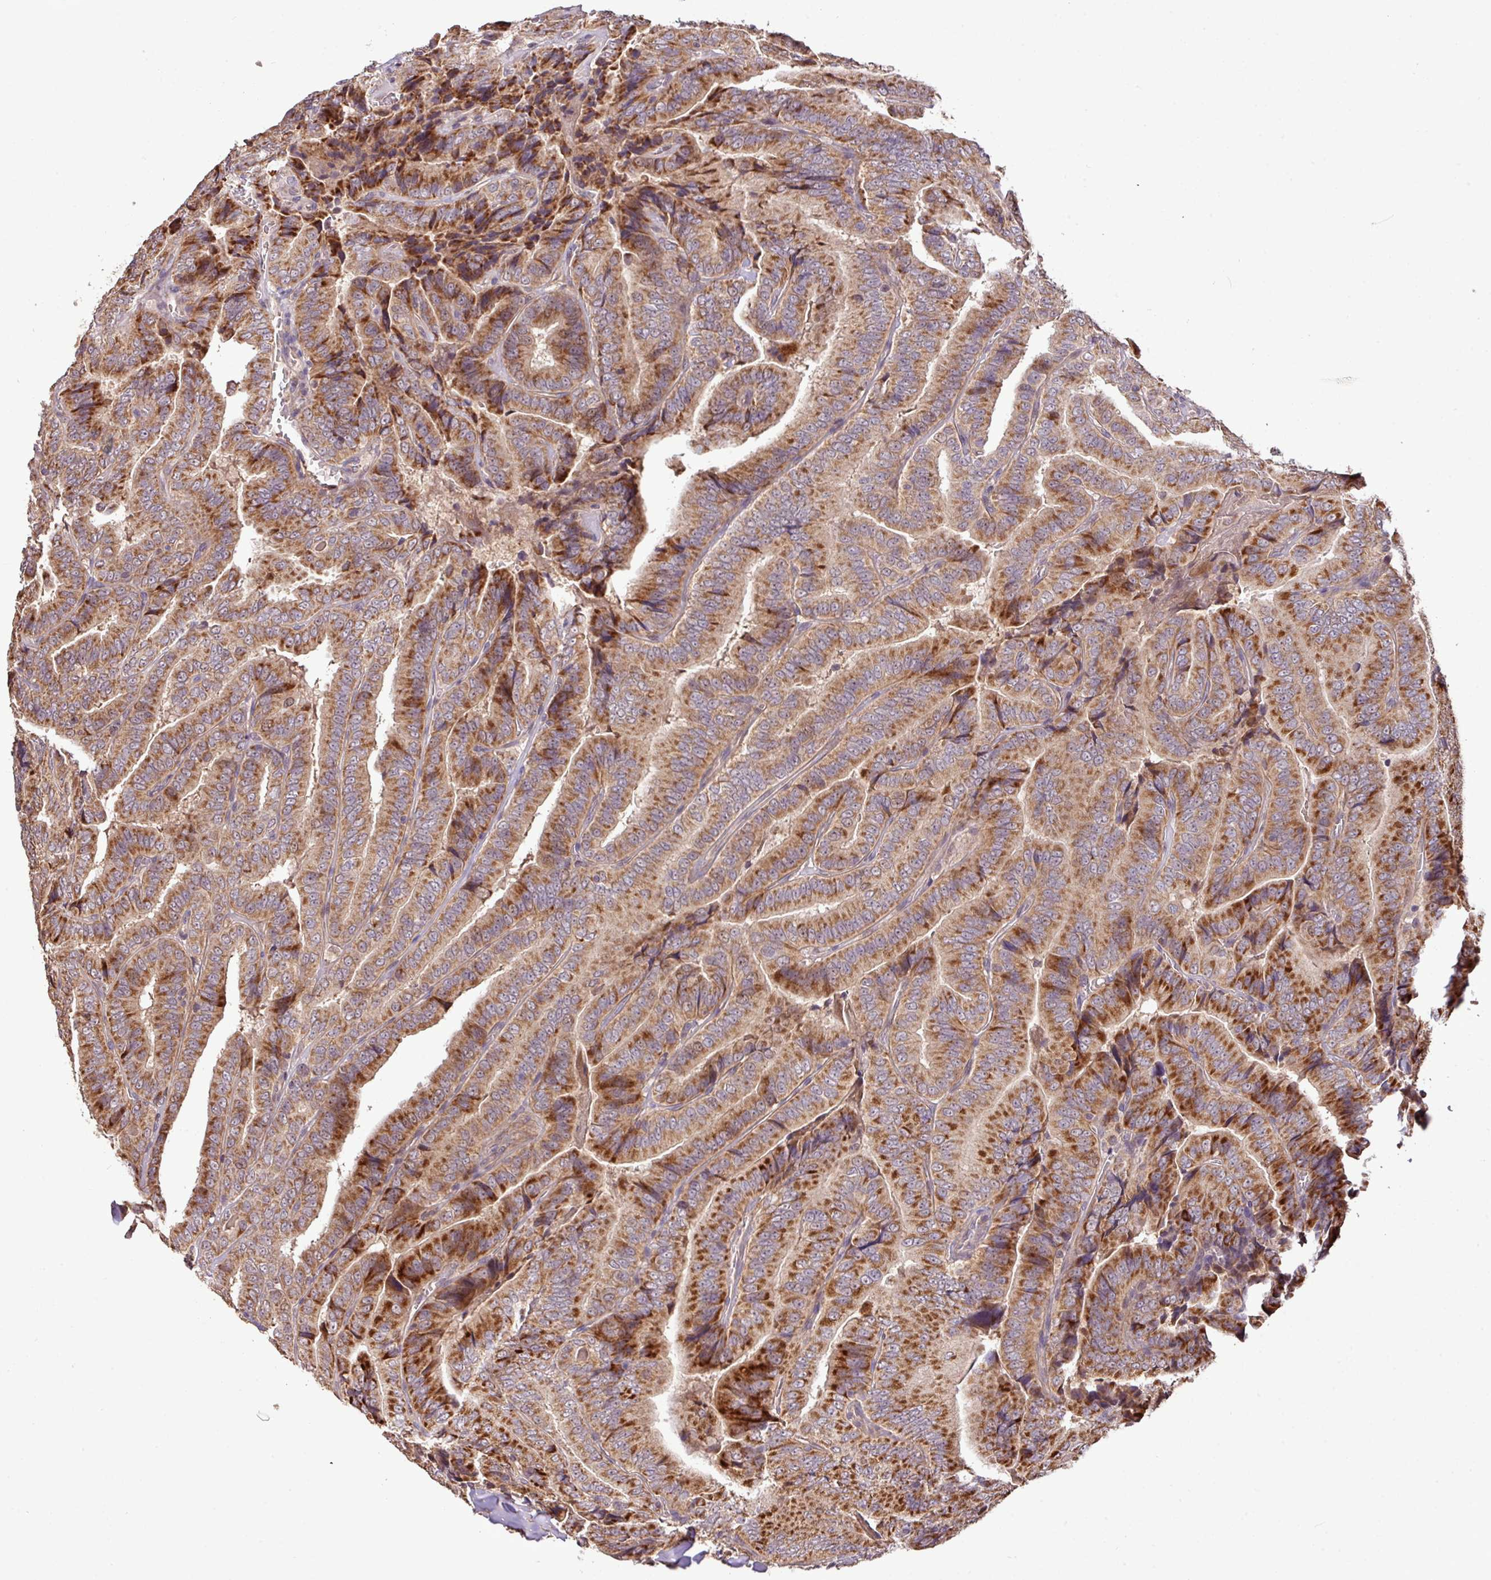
{"staining": {"intensity": "strong", "quantity": ">75%", "location": "cytoplasmic/membranous"}, "tissue": "thyroid cancer", "cell_type": "Tumor cells", "image_type": "cancer", "snomed": [{"axis": "morphology", "description": "Papillary adenocarcinoma, NOS"}, {"axis": "topography", "description": "Thyroid gland"}], "caption": "A brown stain labels strong cytoplasmic/membranous expression of a protein in thyroid cancer (papillary adenocarcinoma) tumor cells.", "gene": "YPEL3", "patient": {"sex": "male", "age": 61}}